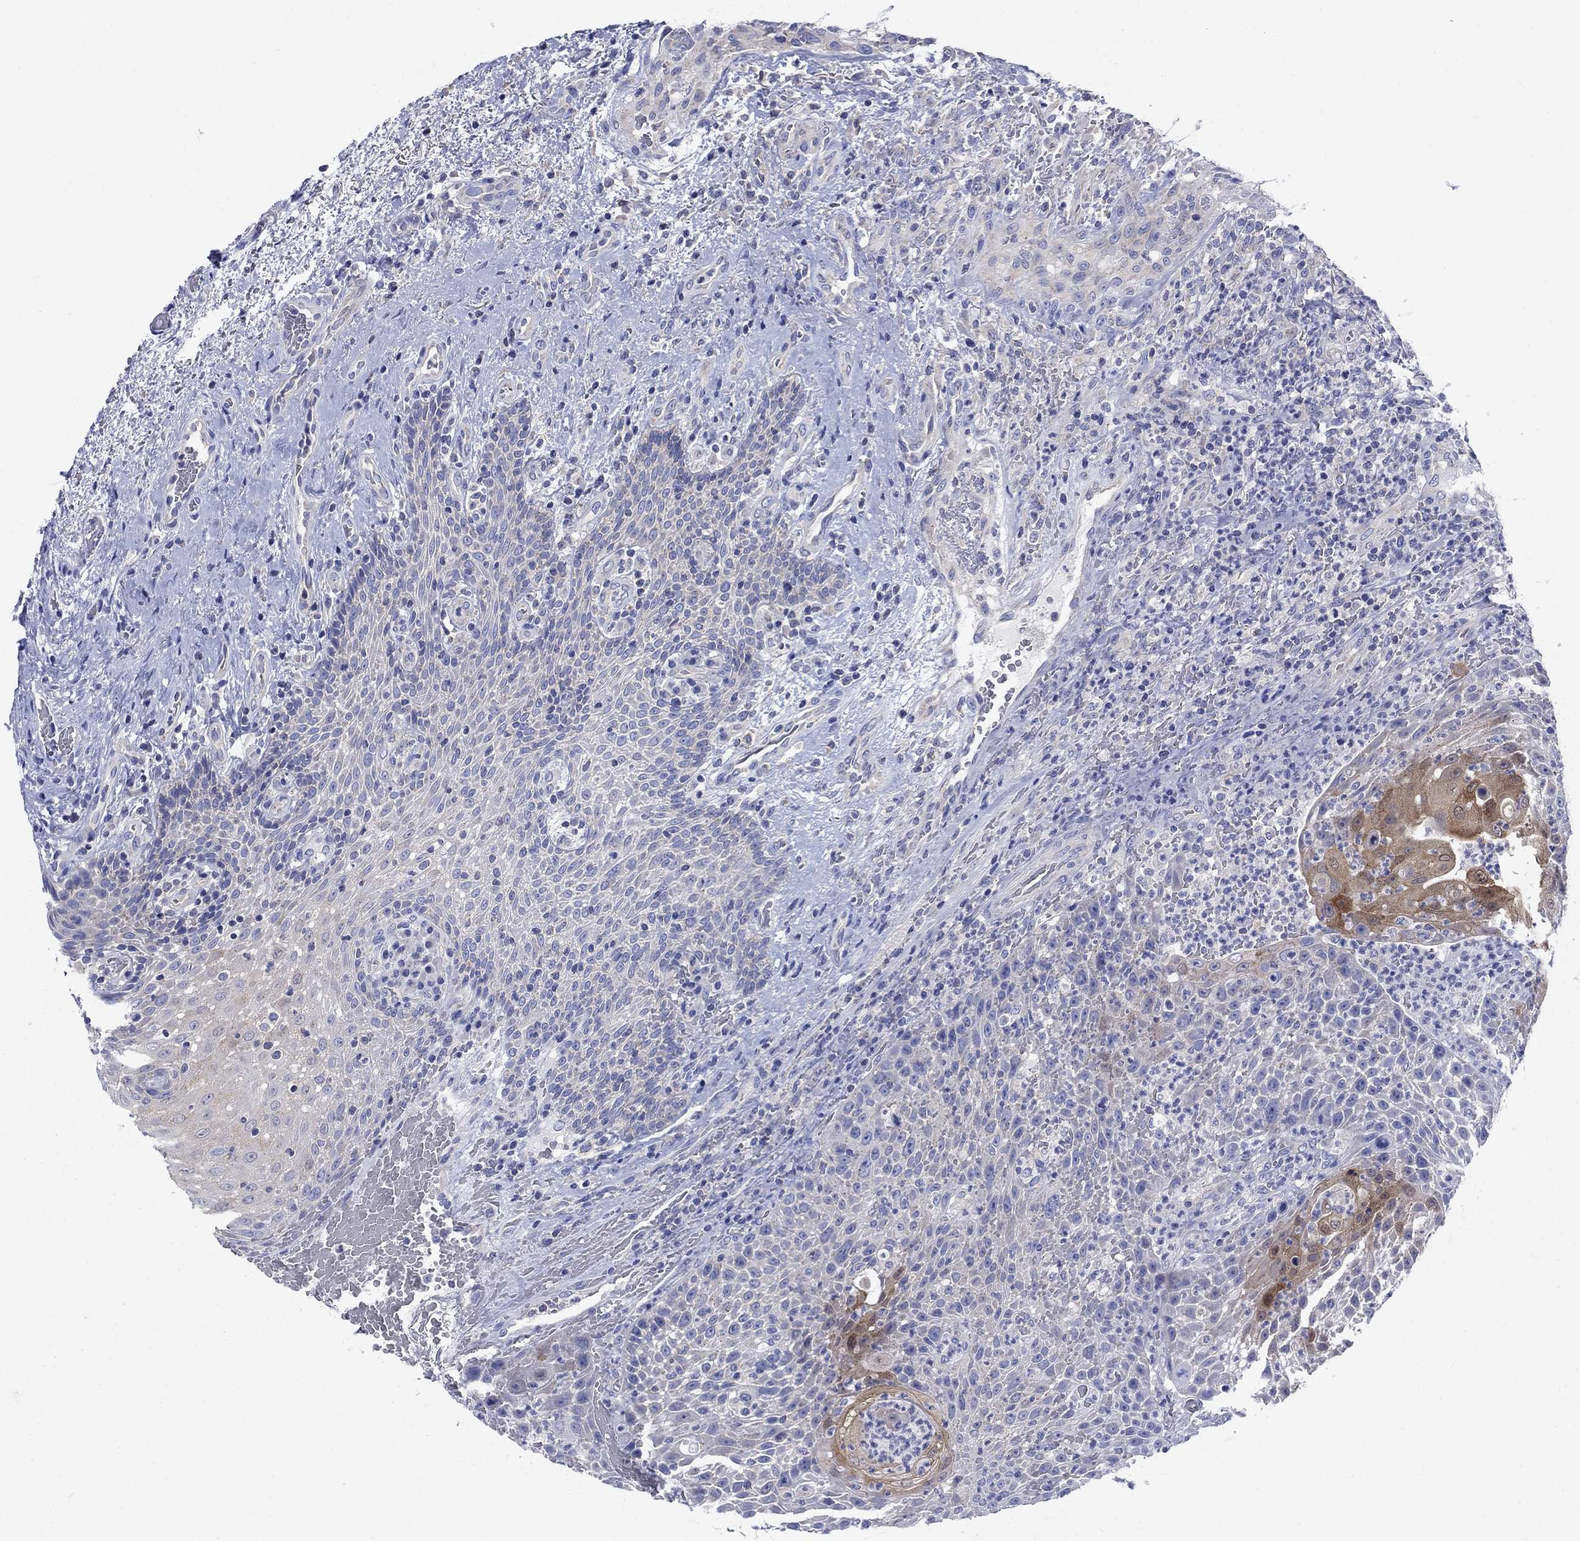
{"staining": {"intensity": "moderate", "quantity": "<25%", "location": "cytoplasmic/membranous"}, "tissue": "head and neck cancer", "cell_type": "Tumor cells", "image_type": "cancer", "snomed": [{"axis": "morphology", "description": "Squamous cell carcinoma, NOS"}, {"axis": "topography", "description": "Head-Neck"}], "caption": "Immunohistochemical staining of human head and neck squamous cell carcinoma shows low levels of moderate cytoplasmic/membranous expression in approximately <25% of tumor cells.", "gene": "SULT2B1", "patient": {"sex": "male", "age": 69}}